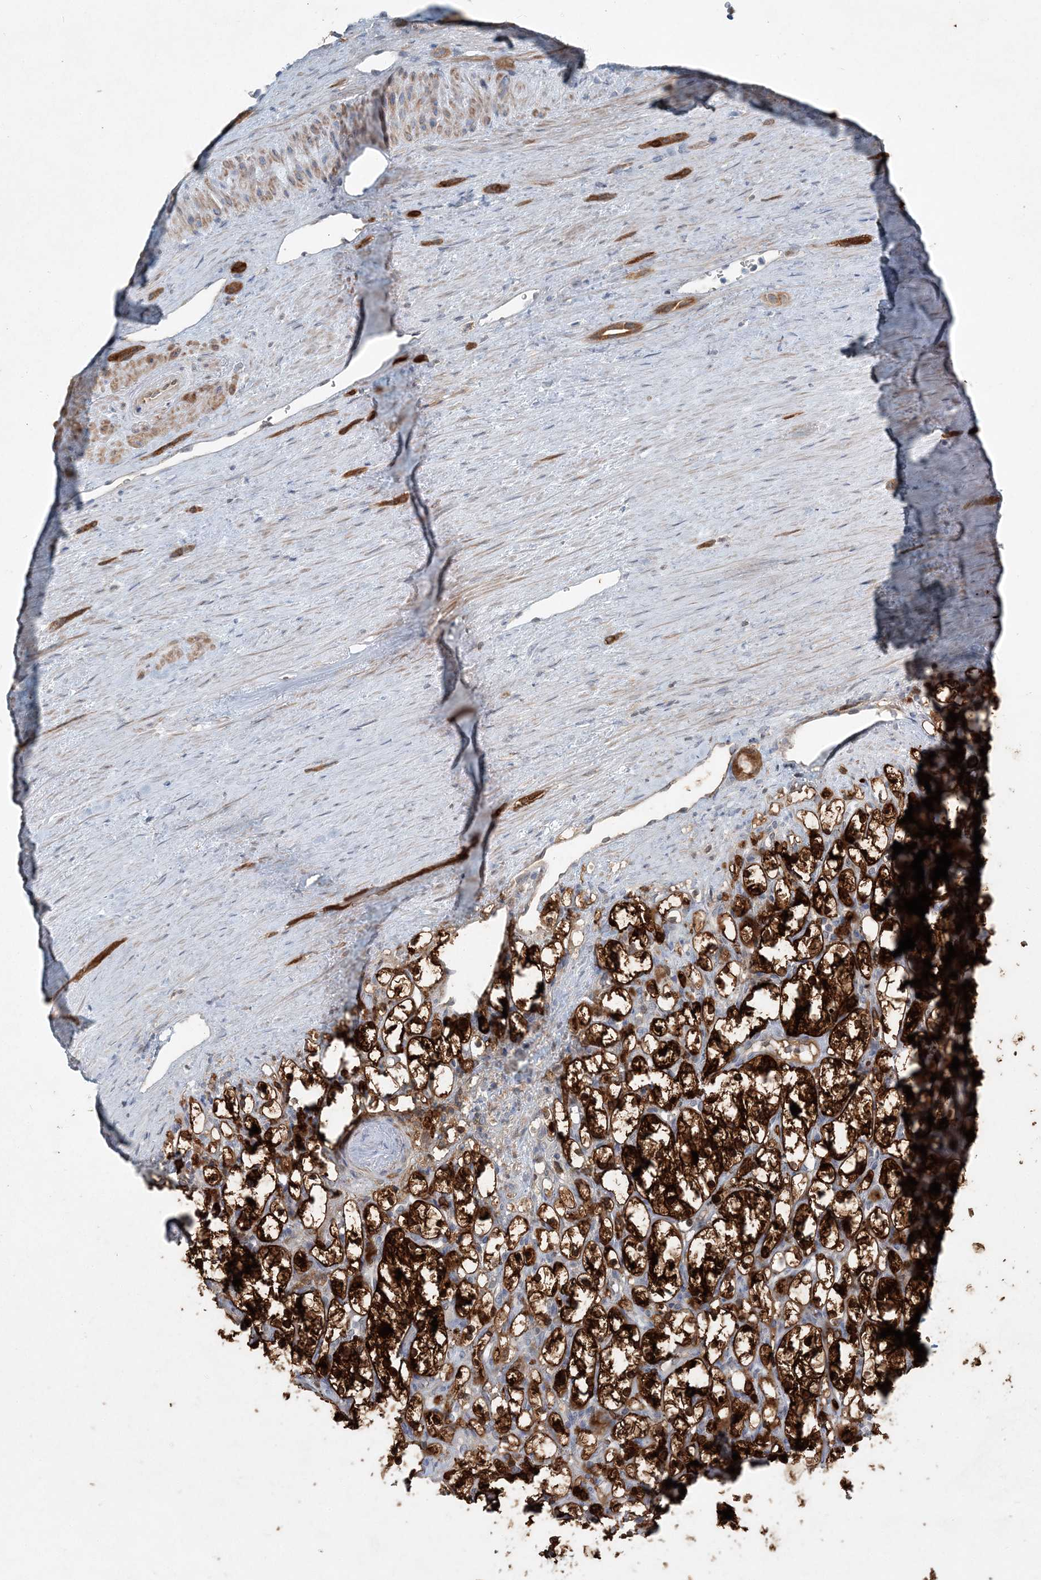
{"staining": {"intensity": "strong", "quantity": ">75%", "location": "cytoplasmic/membranous"}, "tissue": "renal cancer", "cell_type": "Tumor cells", "image_type": "cancer", "snomed": [{"axis": "morphology", "description": "Adenocarcinoma, NOS"}, {"axis": "topography", "description": "Kidney"}], "caption": "Protein analysis of renal adenocarcinoma tissue demonstrates strong cytoplasmic/membranous staining in approximately >75% of tumor cells.", "gene": "ARMH1", "patient": {"sex": "female", "age": 69}}